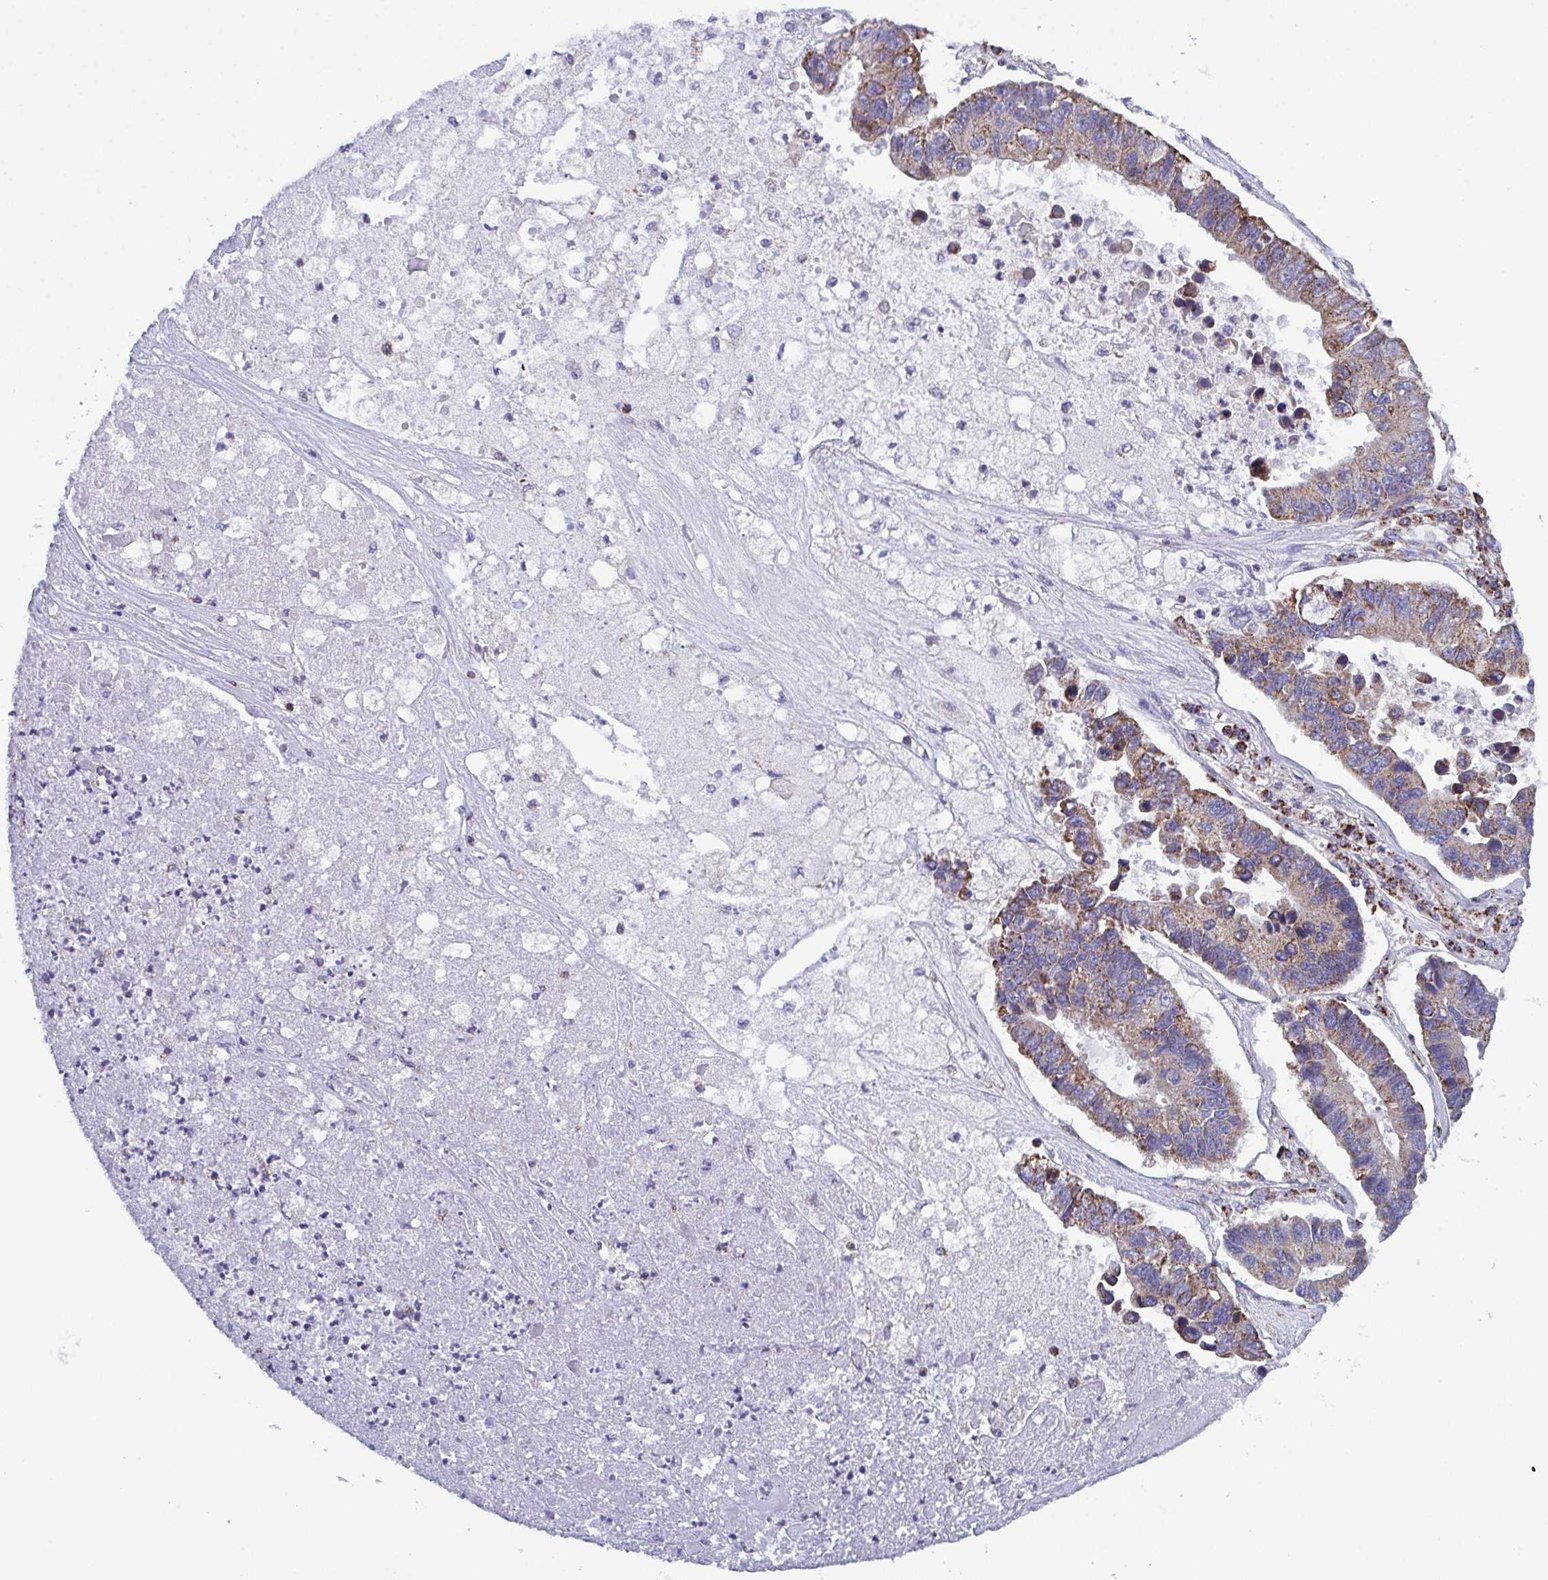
{"staining": {"intensity": "moderate", "quantity": ">75%", "location": "cytoplasmic/membranous"}, "tissue": "lung cancer", "cell_type": "Tumor cells", "image_type": "cancer", "snomed": [{"axis": "morphology", "description": "Adenocarcinoma, NOS"}, {"axis": "topography", "description": "Bronchus"}, {"axis": "topography", "description": "Lung"}], "caption": "Protein analysis of lung adenocarcinoma tissue demonstrates moderate cytoplasmic/membranous staining in approximately >75% of tumor cells. Using DAB (brown) and hematoxylin (blue) stains, captured at high magnification using brightfield microscopy.", "gene": "CSDE1", "patient": {"sex": "female", "age": 51}}